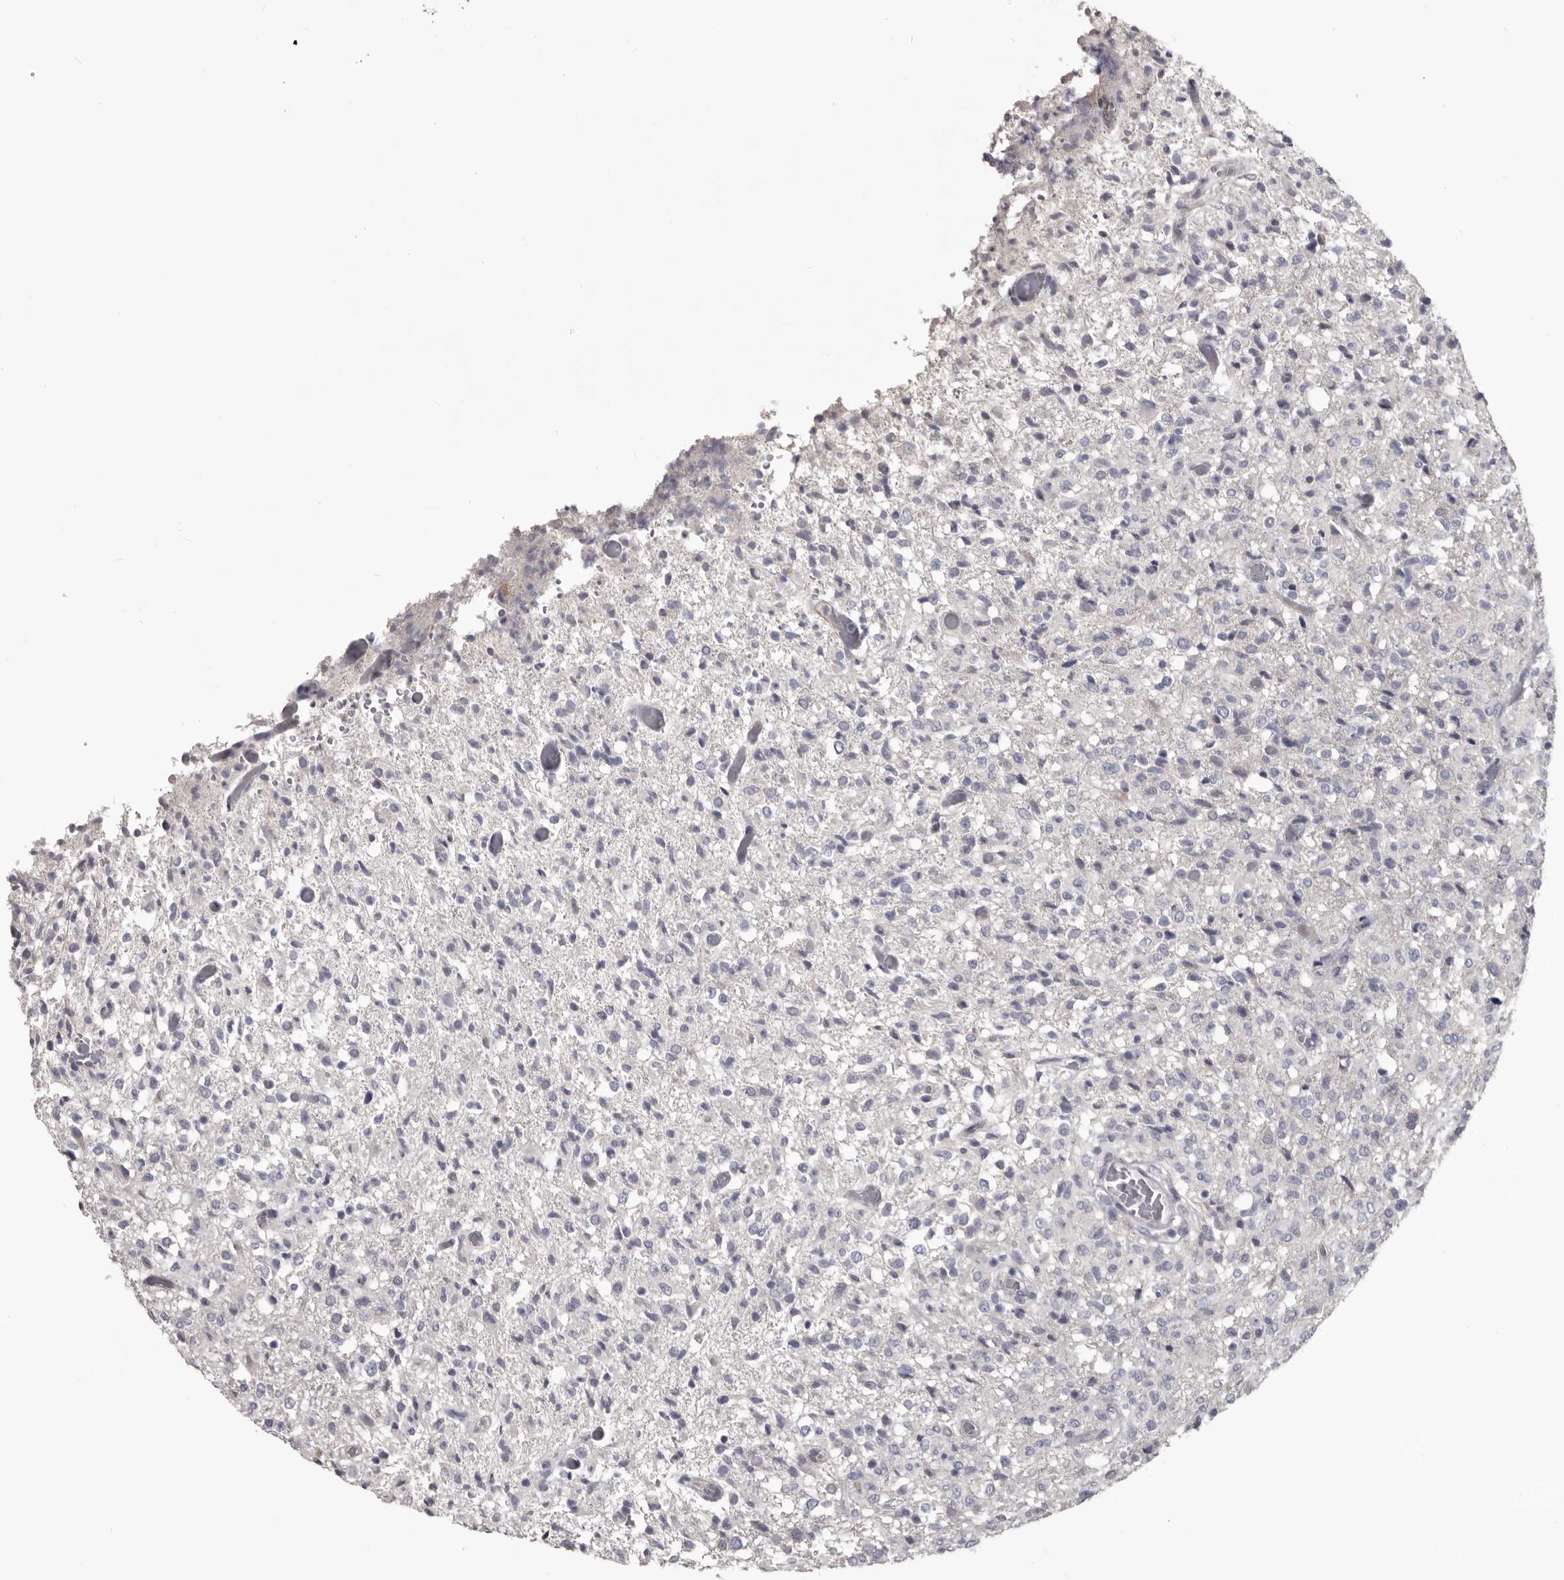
{"staining": {"intensity": "negative", "quantity": "none", "location": "none"}, "tissue": "glioma", "cell_type": "Tumor cells", "image_type": "cancer", "snomed": [{"axis": "morphology", "description": "Glioma, malignant, High grade"}, {"axis": "topography", "description": "Brain"}], "caption": "Photomicrograph shows no significant protein positivity in tumor cells of high-grade glioma (malignant).", "gene": "LPAR6", "patient": {"sex": "female", "age": 57}}